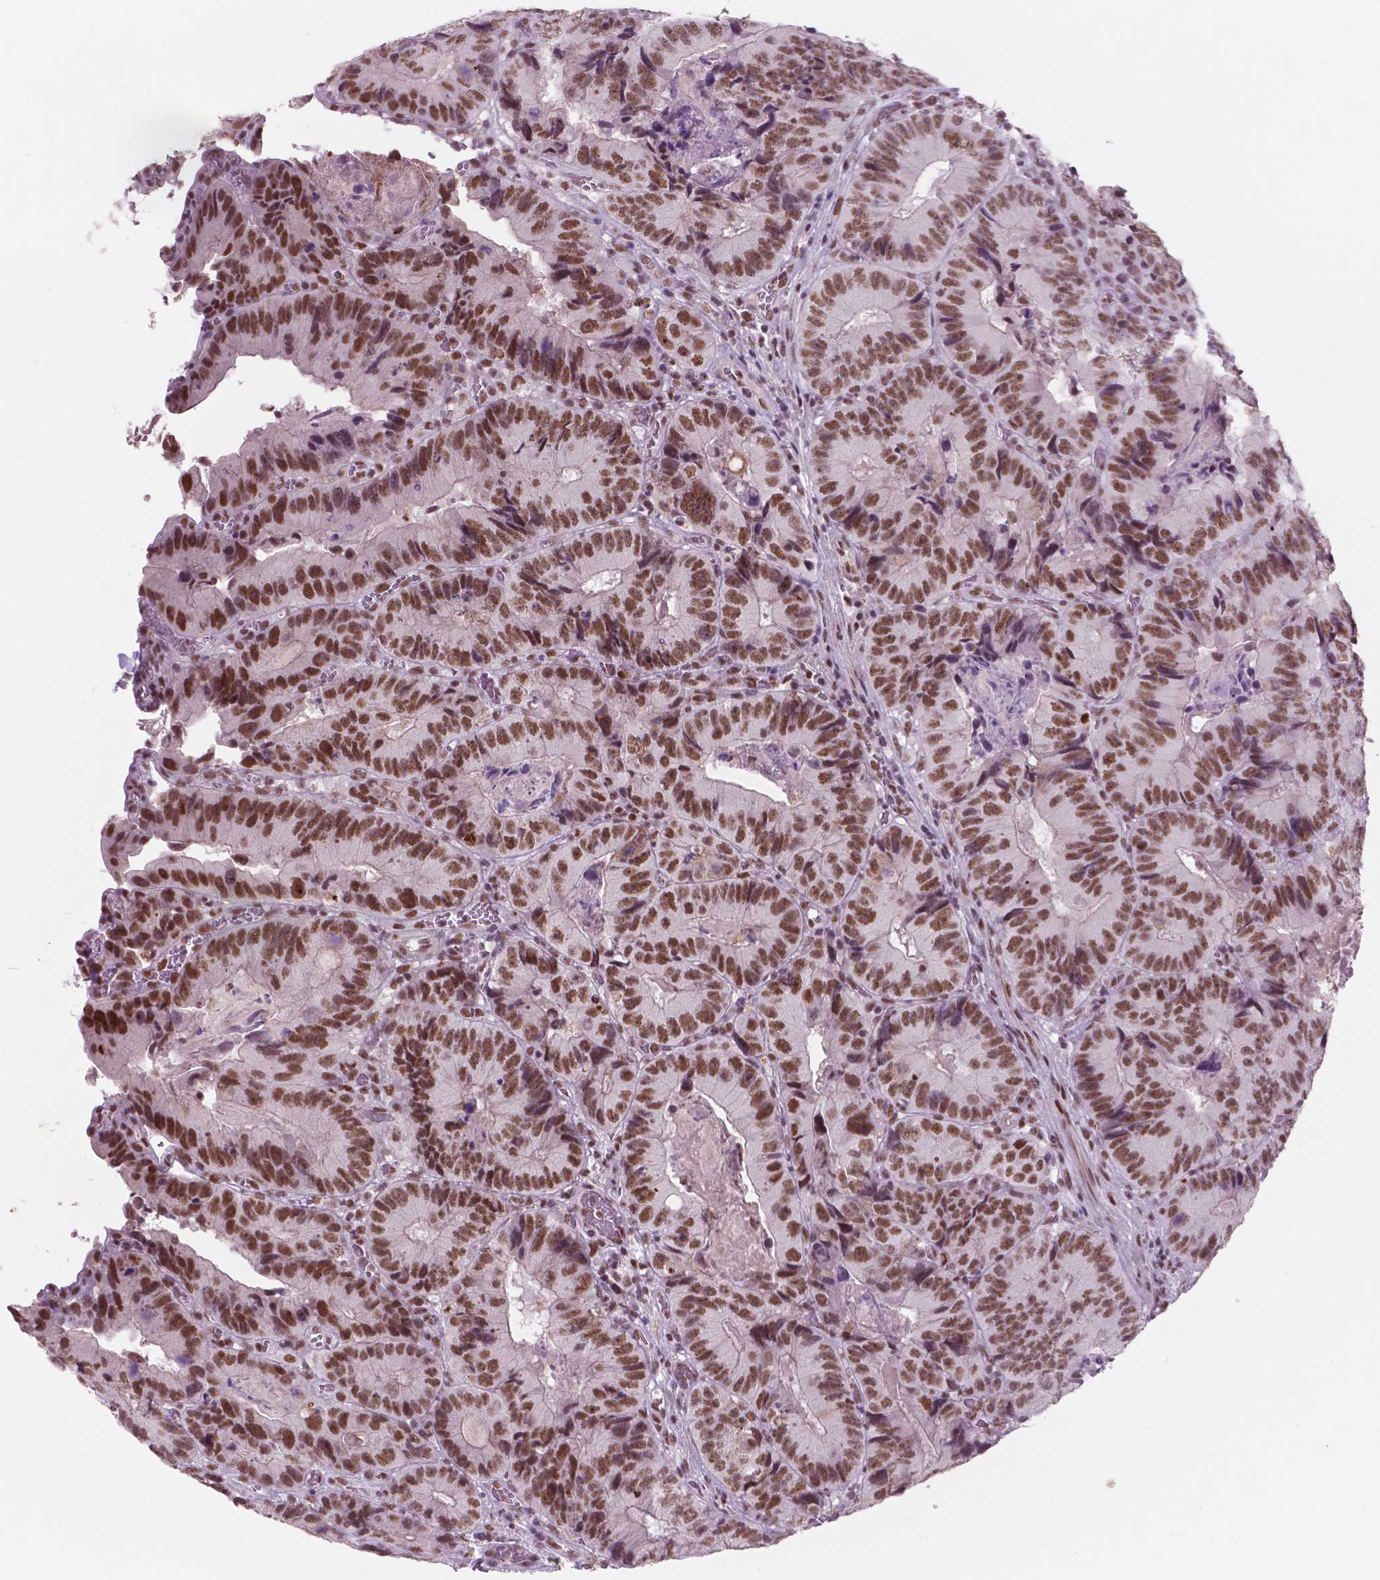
{"staining": {"intensity": "moderate", "quantity": ">75%", "location": "nuclear"}, "tissue": "colorectal cancer", "cell_type": "Tumor cells", "image_type": "cancer", "snomed": [{"axis": "morphology", "description": "Adenocarcinoma, NOS"}, {"axis": "topography", "description": "Colon"}], "caption": "Human adenocarcinoma (colorectal) stained with a brown dye displays moderate nuclear positive expression in approximately >75% of tumor cells.", "gene": "CTR9", "patient": {"sex": "female", "age": 86}}